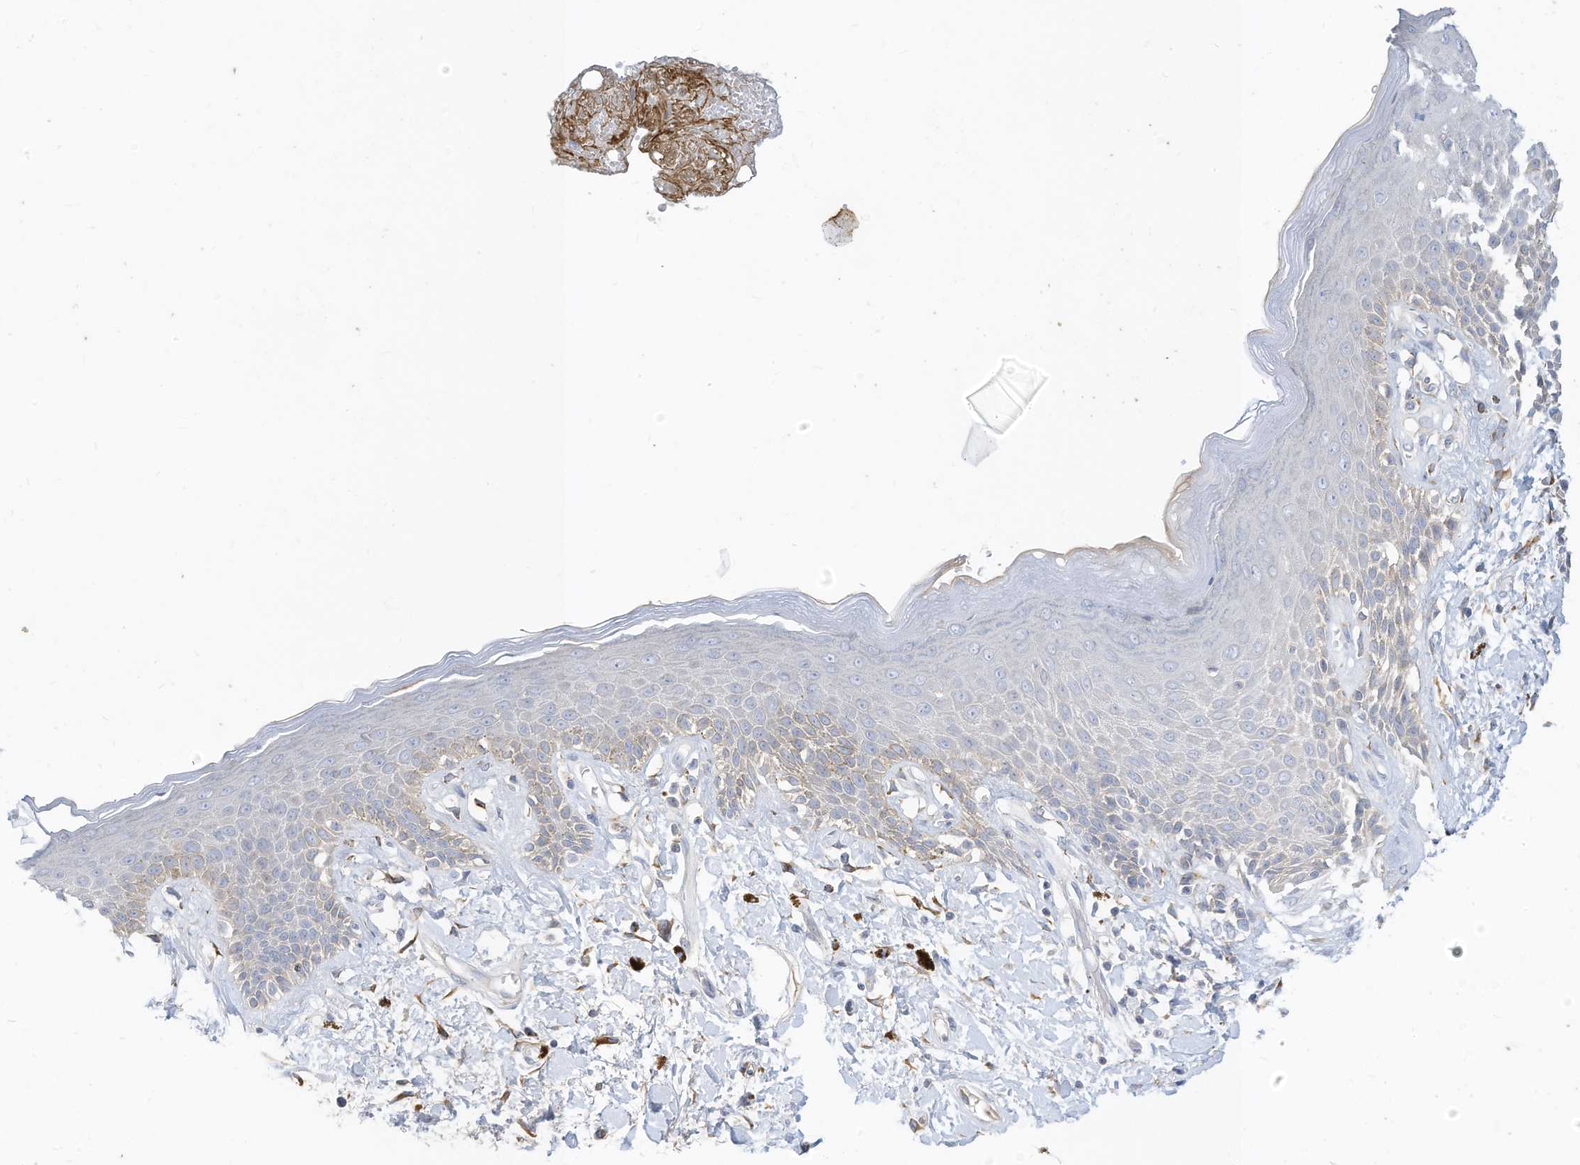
{"staining": {"intensity": "moderate", "quantity": "<25%", "location": "cytoplasmic/membranous"}, "tissue": "skin", "cell_type": "Epidermal cells", "image_type": "normal", "snomed": [{"axis": "morphology", "description": "Normal tissue, NOS"}, {"axis": "topography", "description": "Anal"}], "caption": "Skin stained for a protein demonstrates moderate cytoplasmic/membranous positivity in epidermal cells.", "gene": "RASA2", "patient": {"sex": "female", "age": 78}}